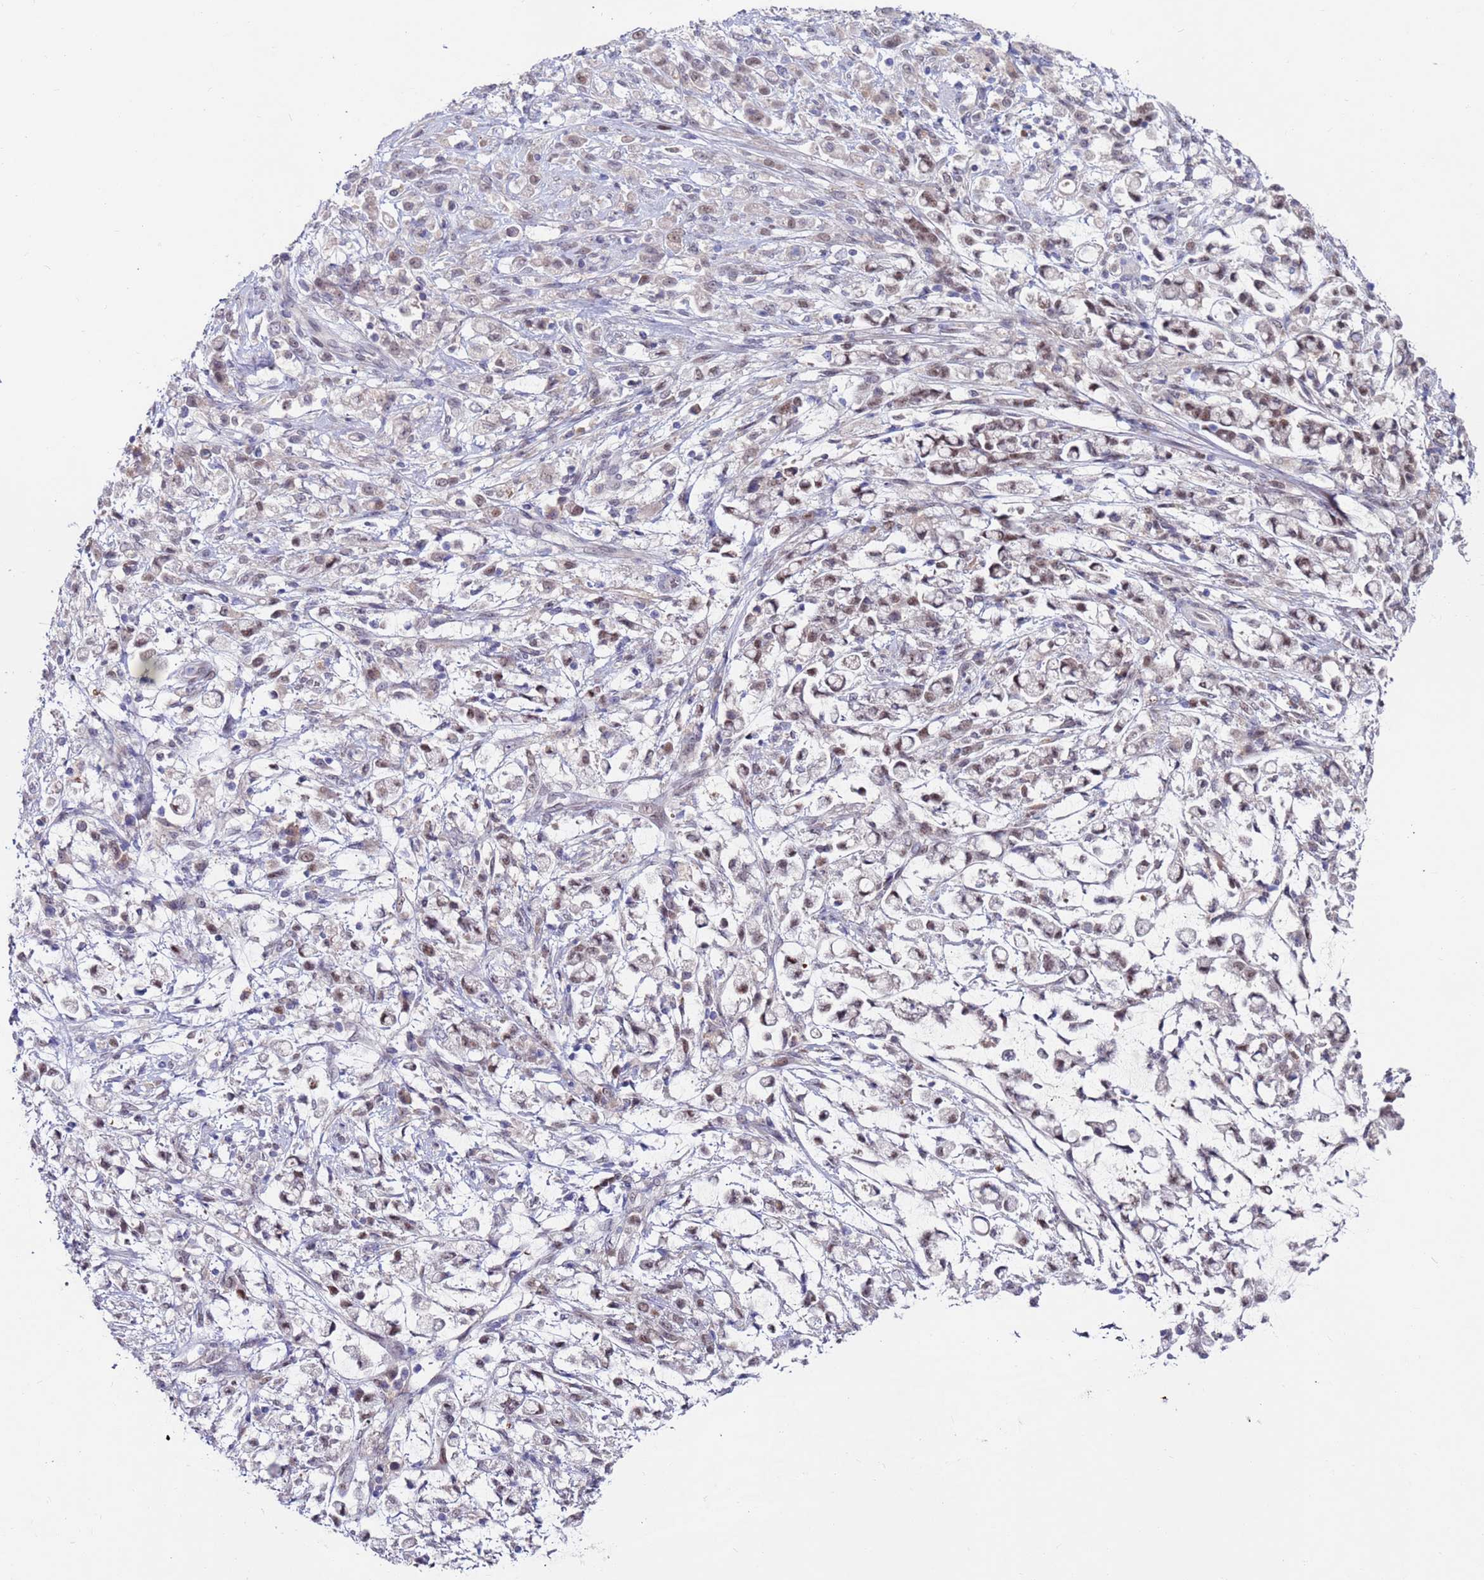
{"staining": {"intensity": "weak", "quantity": ">75%", "location": "nuclear"}, "tissue": "stomach cancer", "cell_type": "Tumor cells", "image_type": "cancer", "snomed": [{"axis": "morphology", "description": "Adenocarcinoma, NOS"}, {"axis": "topography", "description": "Stomach"}], "caption": "Immunohistochemical staining of human stomach adenocarcinoma exhibits low levels of weak nuclear protein staining in about >75% of tumor cells. (brown staining indicates protein expression, while blue staining denotes nuclei).", "gene": "FBXO27", "patient": {"sex": "female", "age": 60}}